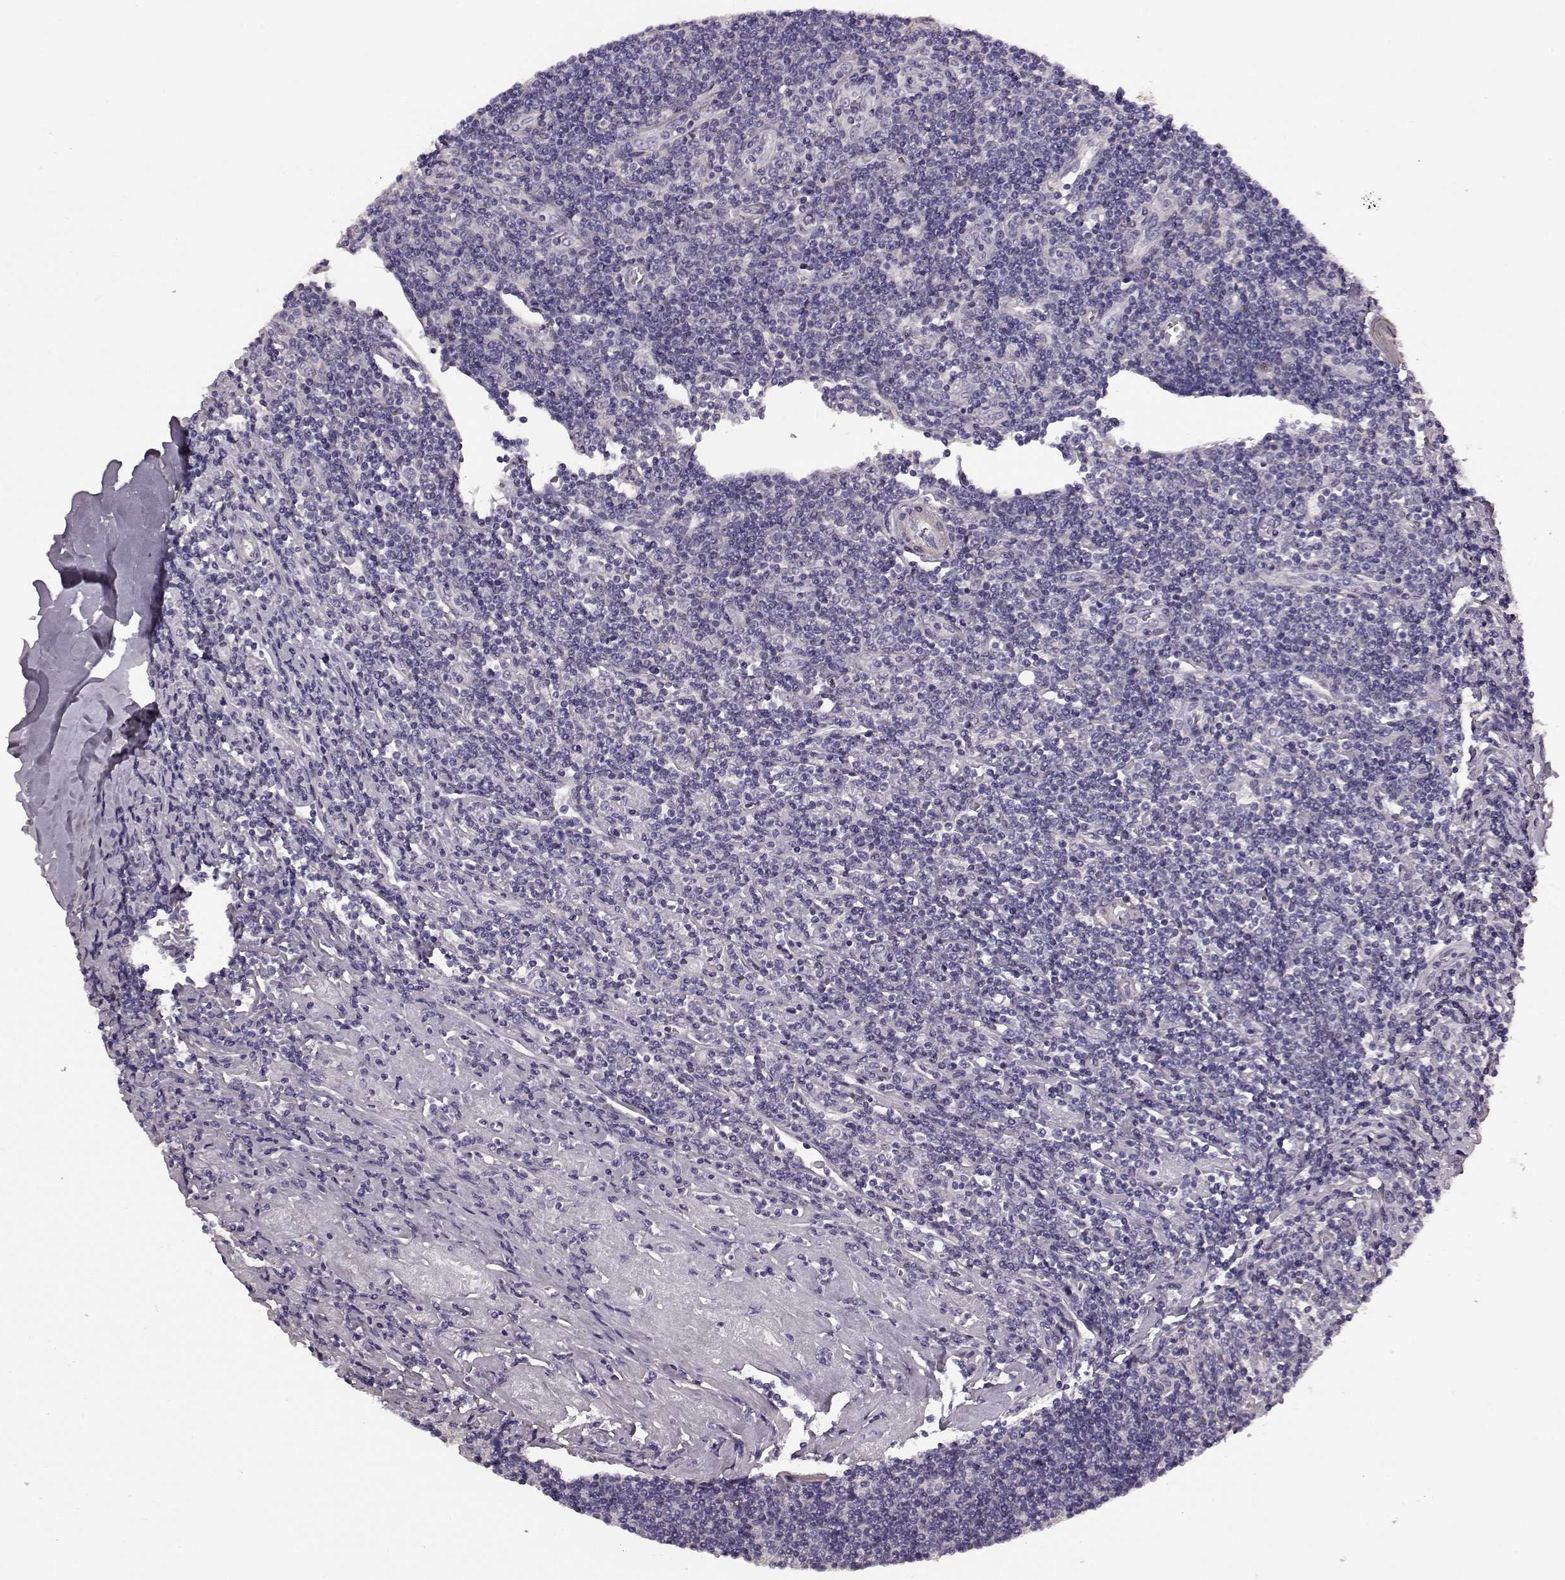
{"staining": {"intensity": "negative", "quantity": "none", "location": "none"}, "tissue": "lymphoma", "cell_type": "Tumor cells", "image_type": "cancer", "snomed": [{"axis": "morphology", "description": "Hodgkin's disease, NOS"}, {"axis": "topography", "description": "Lymph node"}], "caption": "Immunohistochemistry micrograph of neoplastic tissue: human lymphoma stained with DAB (3,3'-diaminobenzidine) displays no significant protein positivity in tumor cells. The staining was performed using DAB (3,3'-diaminobenzidine) to visualize the protein expression in brown, while the nuclei were stained in blue with hematoxylin (Magnification: 20x).", "gene": "SLCO3A1", "patient": {"sex": "male", "age": 40}}